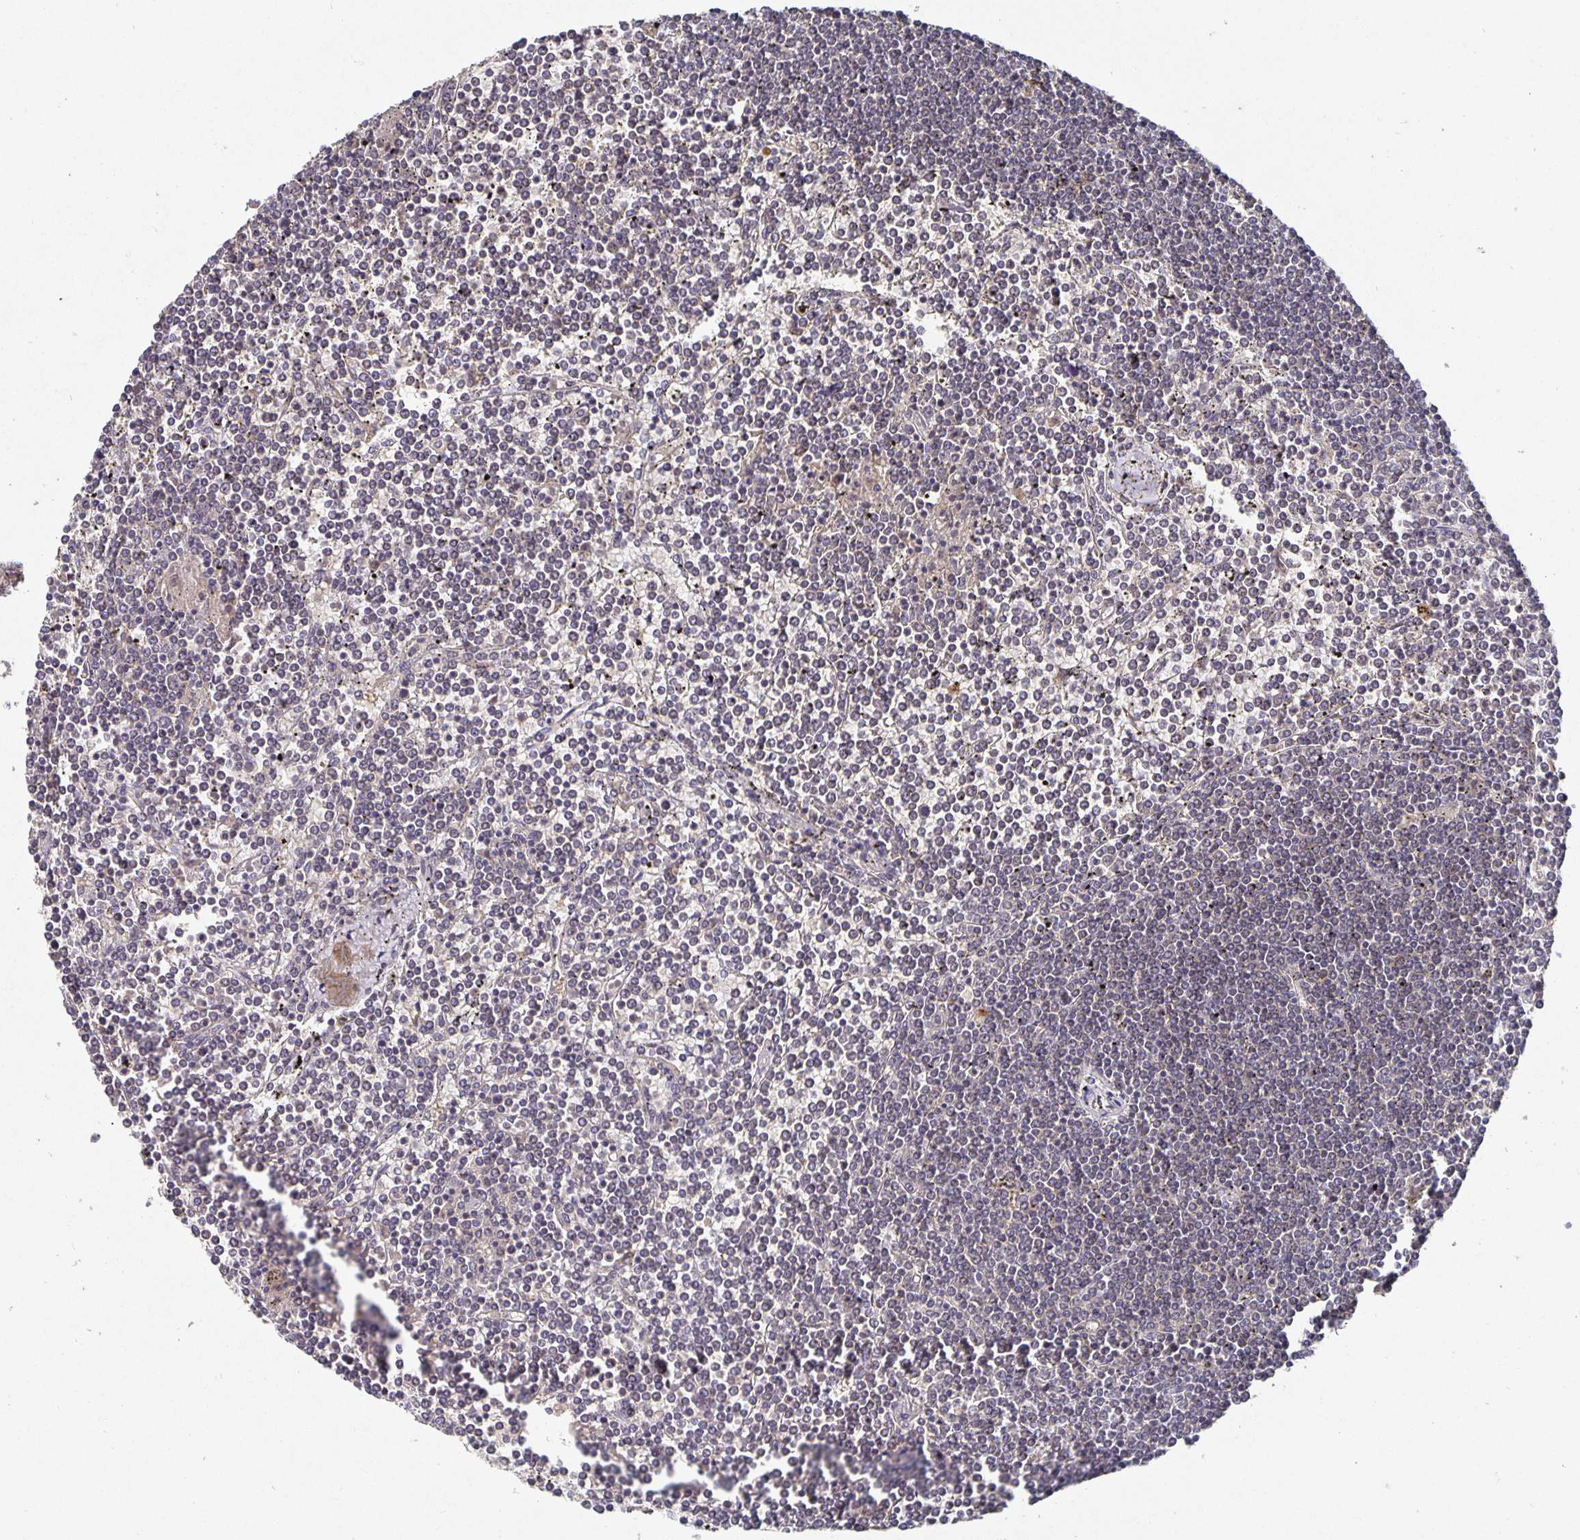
{"staining": {"intensity": "negative", "quantity": "none", "location": "none"}, "tissue": "lymphoma", "cell_type": "Tumor cells", "image_type": "cancer", "snomed": [{"axis": "morphology", "description": "Malignant lymphoma, non-Hodgkin's type, Low grade"}, {"axis": "topography", "description": "Spleen"}], "caption": "Micrograph shows no significant protein staining in tumor cells of low-grade malignant lymphoma, non-Hodgkin's type.", "gene": "HEPN1", "patient": {"sex": "female", "age": 19}}